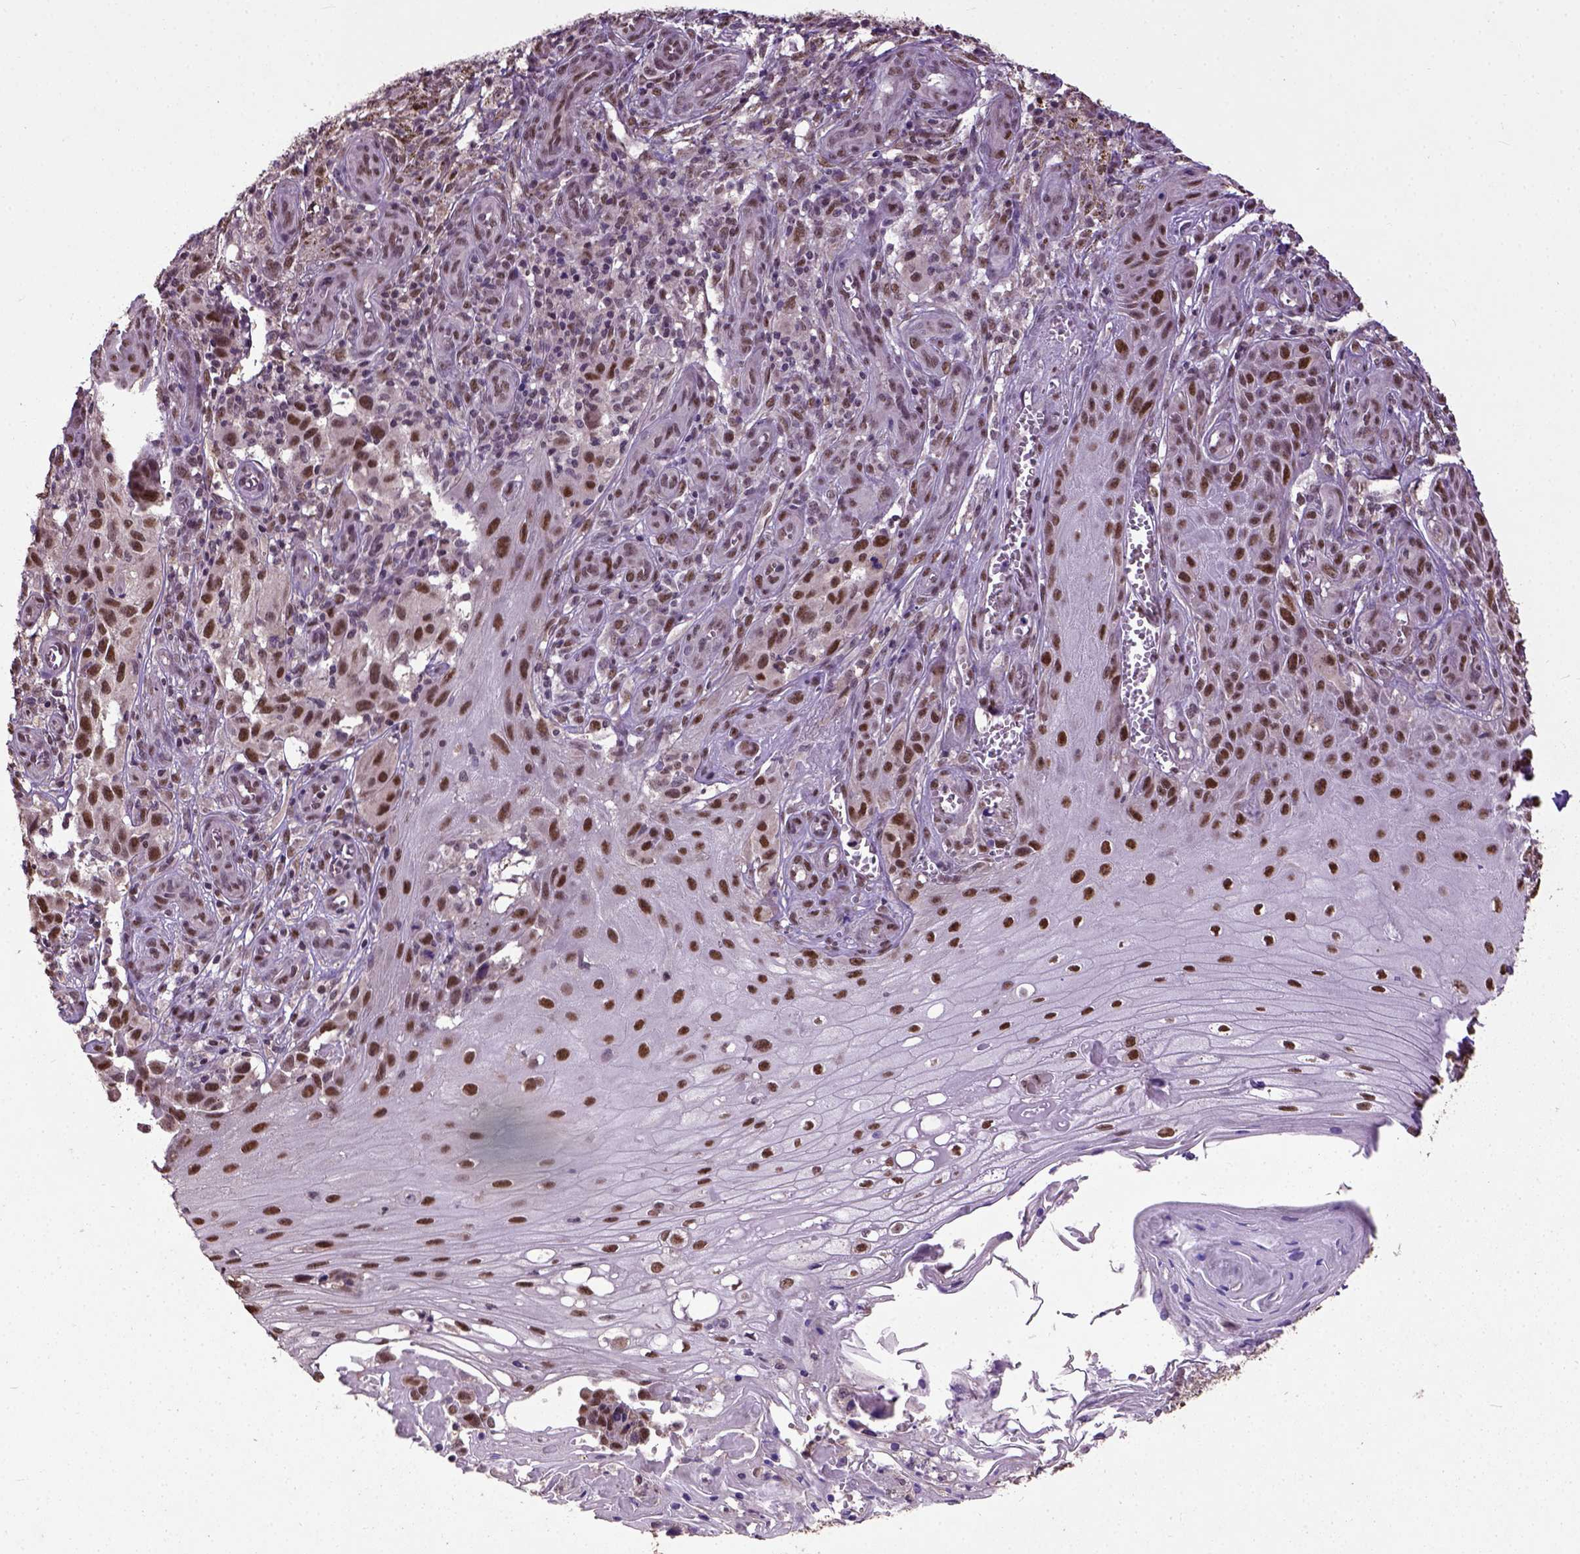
{"staining": {"intensity": "strong", "quantity": ">75%", "location": "nuclear"}, "tissue": "melanoma", "cell_type": "Tumor cells", "image_type": "cancer", "snomed": [{"axis": "morphology", "description": "Malignant melanoma, NOS"}, {"axis": "topography", "description": "Skin"}], "caption": "Protein staining displays strong nuclear positivity in approximately >75% of tumor cells in malignant melanoma. (Stains: DAB in brown, nuclei in blue, Microscopy: brightfield microscopy at high magnification).", "gene": "UBA3", "patient": {"sex": "female", "age": 53}}